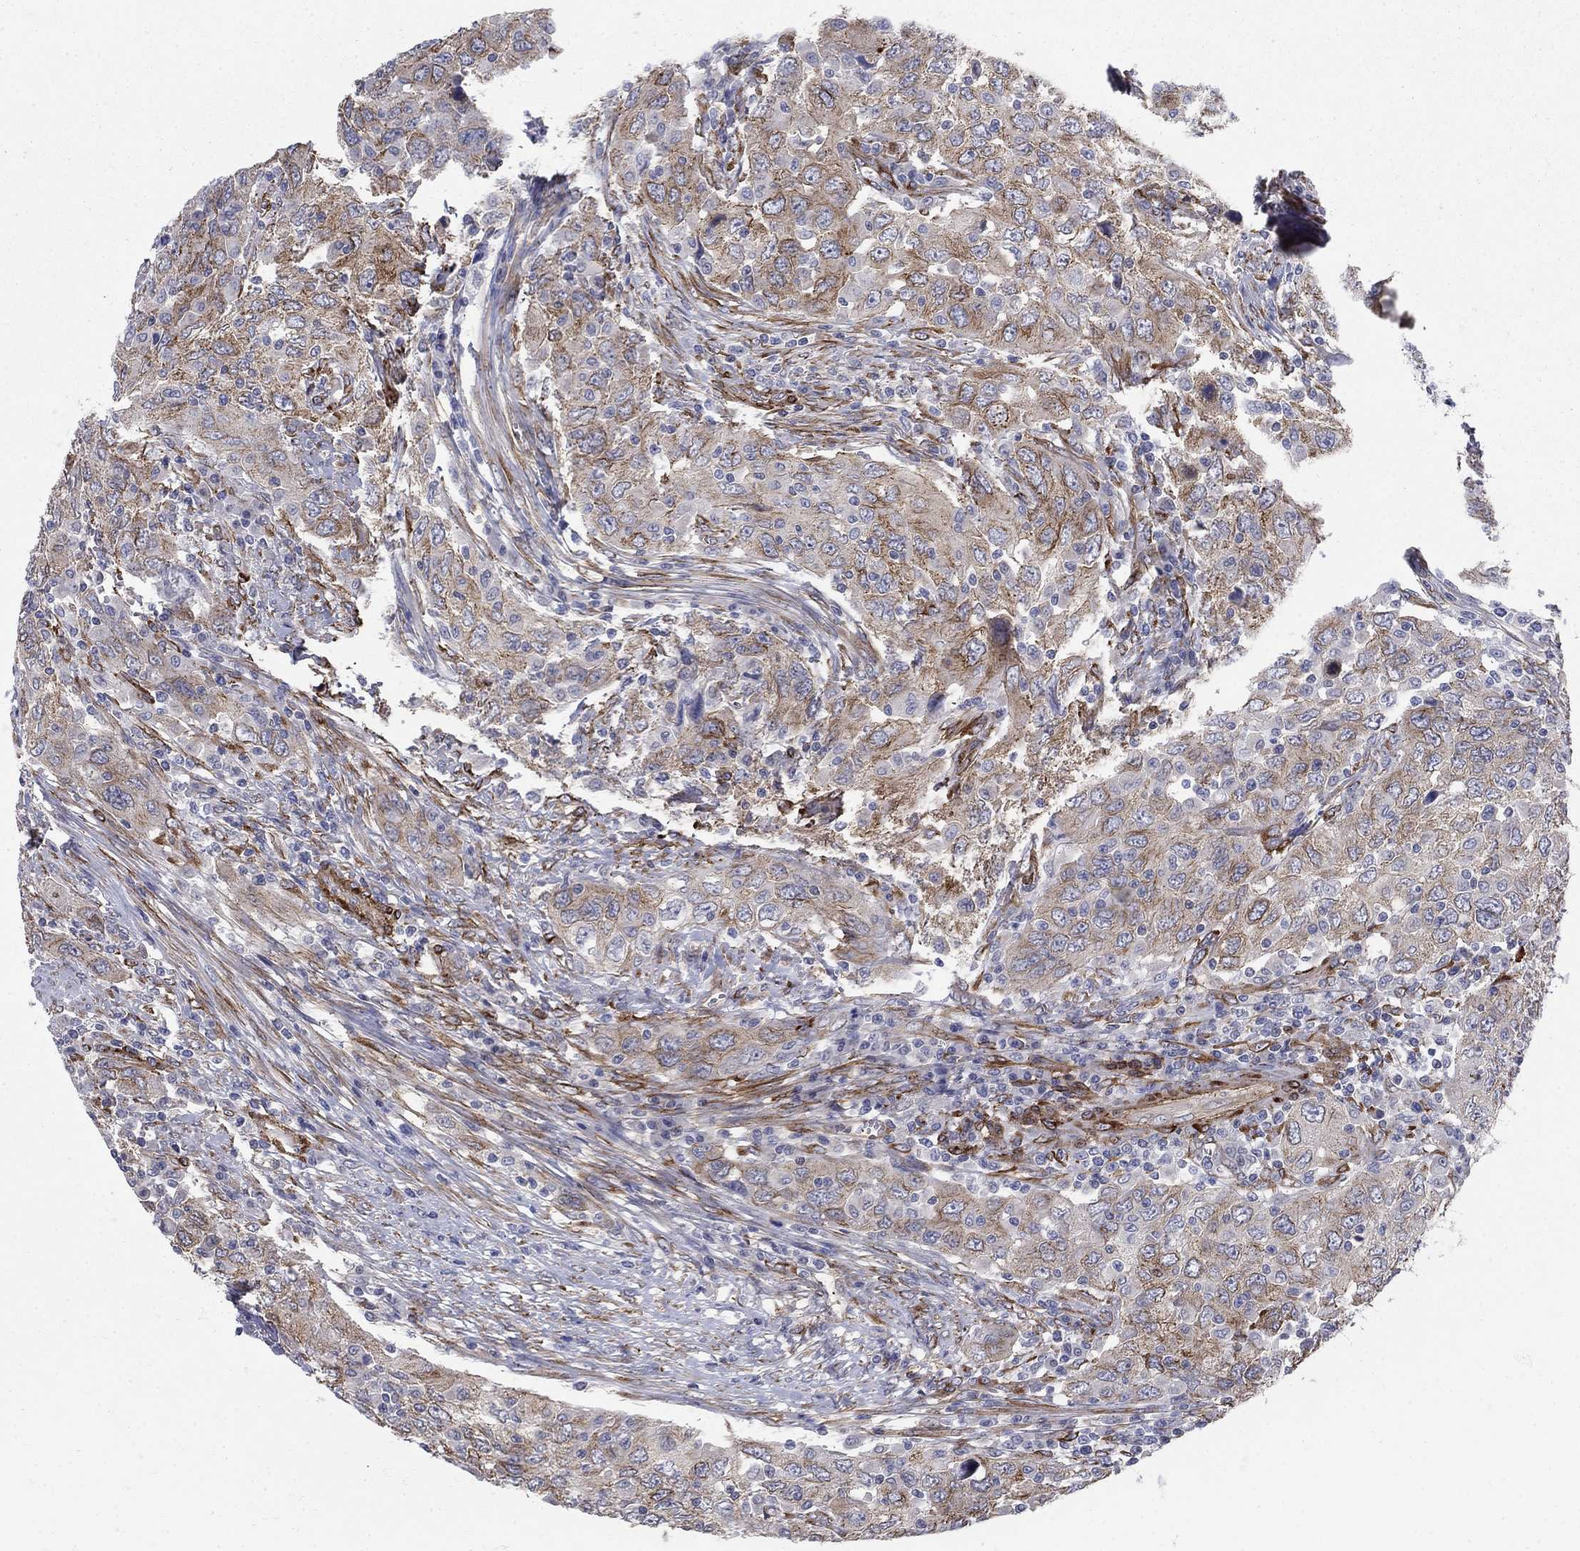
{"staining": {"intensity": "moderate", "quantity": "25%-75%", "location": "cytoplasmic/membranous"}, "tissue": "urothelial cancer", "cell_type": "Tumor cells", "image_type": "cancer", "snomed": [{"axis": "morphology", "description": "Urothelial carcinoma, High grade"}, {"axis": "topography", "description": "Urinary bladder"}], "caption": "Tumor cells reveal moderate cytoplasmic/membranous expression in approximately 25%-75% of cells in urothelial cancer.", "gene": "SEPTIN8", "patient": {"sex": "male", "age": 76}}